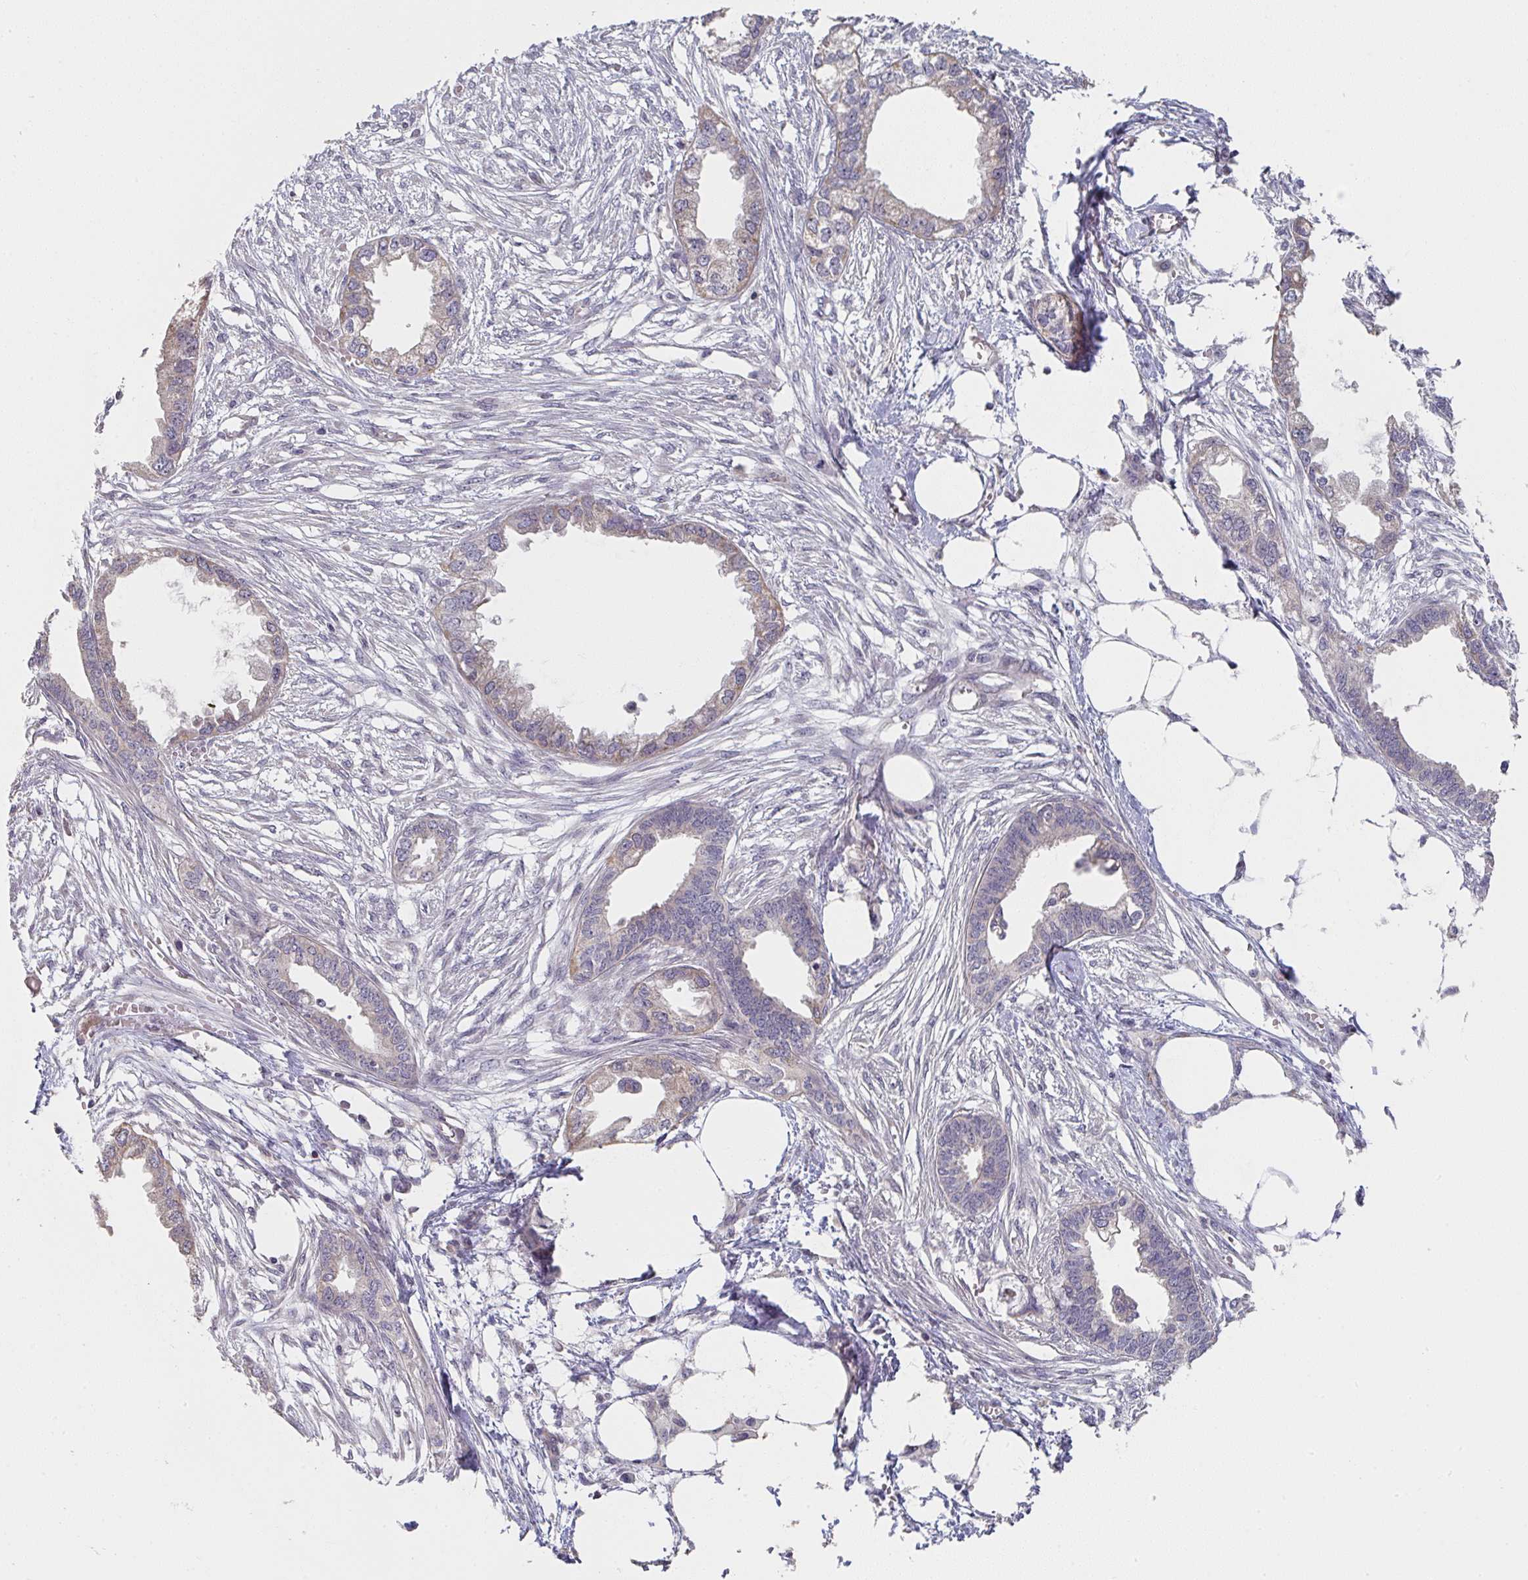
{"staining": {"intensity": "weak", "quantity": "<25%", "location": "cytoplasmic/membranous"}, "tissue": "endometrial cancer", "cell_type": "Tumor cells", "image_type": "cancer", "snomed": [{"axis": "morphology", "description": "Adenocarcinoma, NOS"}, {"axis": "morphology", "description": "Adenocarcinoma, metastatic, NOS"}, {"axis": "topography", "description": "Adipose tissue"}, {"axis": "topography", "description": "Endometrium"}], "caption": "DAB (3,3'-diaminobenzidine) immunohistochemical staining of human endometrial adenocarcinoma reveals no significant staining in tumor cells. (DAB (3,3'-diaminobenzidine) IHC with hematoxylin counter stain).", "gene": "RANGRF", "patient": {"sex": "female", "age": 67}}